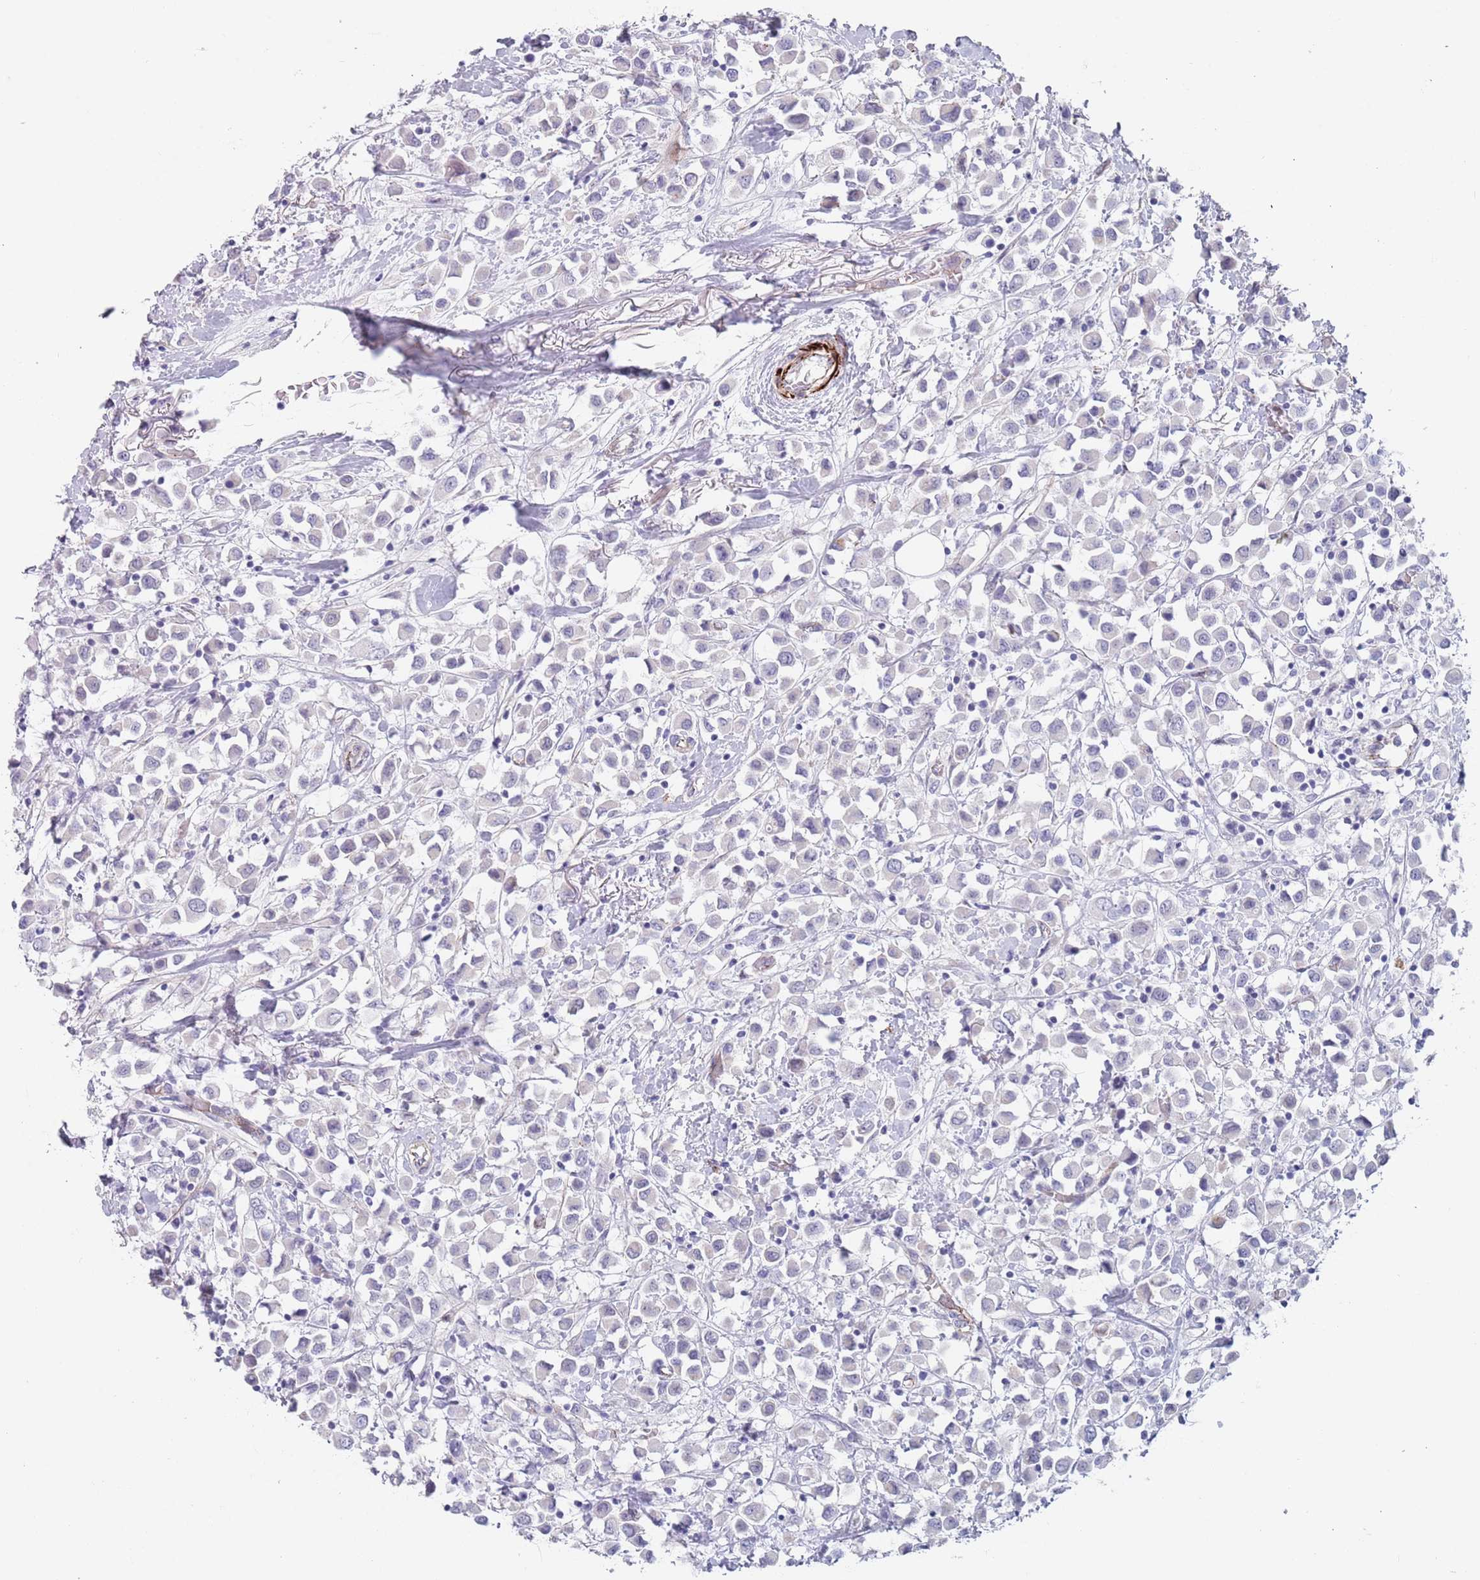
{"staining": {"intensity": "negative", "quantity": "none", "location": "none"}, "tissue": "breast cancer", "cell_type": "Tumor cells", "image_type": "cancer", "snomed": [{"axis": "morphology", "description": "Duct carcinoma"}, {"axis": "topography", "description": "Breast"}], "caption": "This histopathology image is of breast intraductal carcinoma stained with immunohistochemistry (IHC) to label a protein in brown with the nuclei are counter-stained blue. There is no staining in tumor cells.", "gene": "OR5A2", "patient": {"sex": "female", "age": 61}}